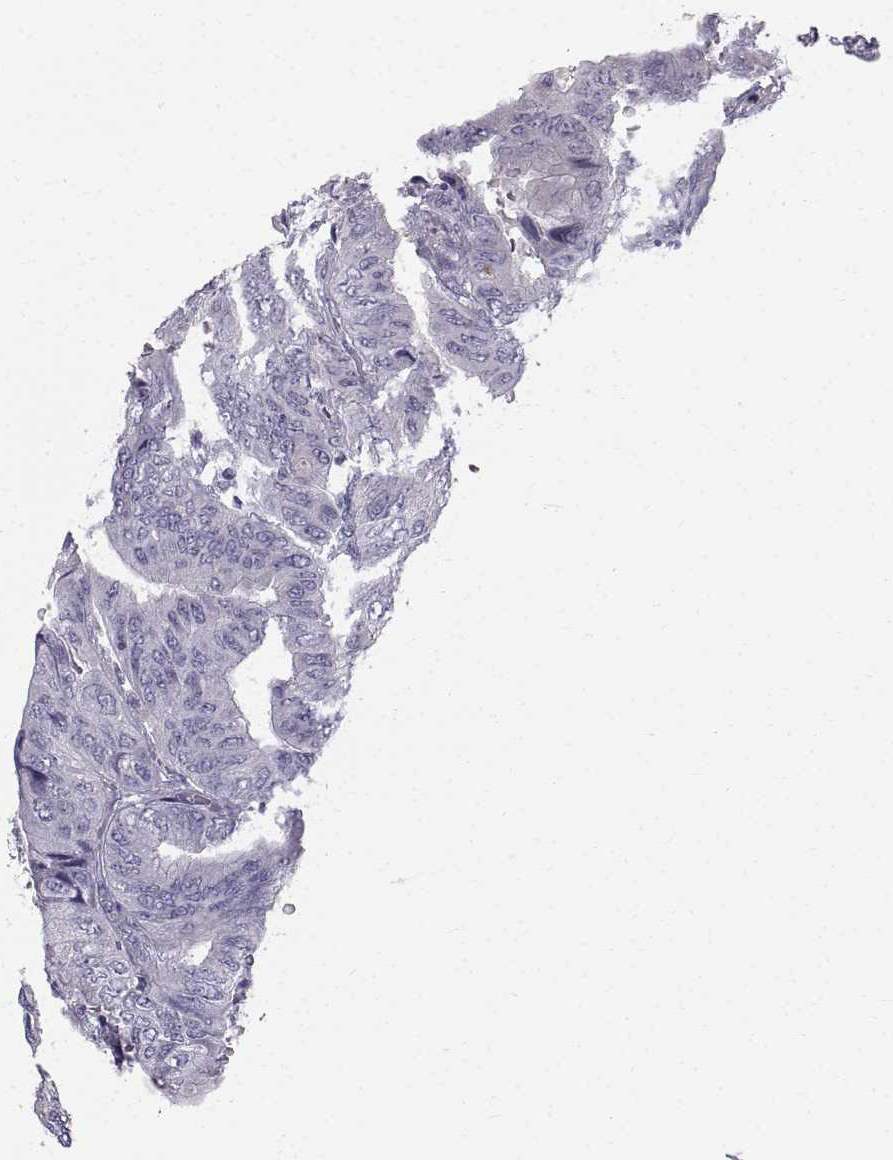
{"staining": {"intensity": "negative", "quantity": "none", "location": "none"}, "tissue": "colorectal cancer", "cell_type": "Tumor cells", "image_type": "cancer", "snomed": [{"axis": "morphology", "description": "Normal tissue, NOS"}, {"axis": "morphology", "description": "Adenocarcinoma, NOS"}, {"axis": "topography", "description": "Rectum"}, {"axis": "topography", "description": "Peripheral nerve tissue"}], "caption": "Colorectal cancer stained for a protein using IHC displays no staining tumor cells.", "gene": "CALCR", "patient": {"sex": "male", "age": 92}}